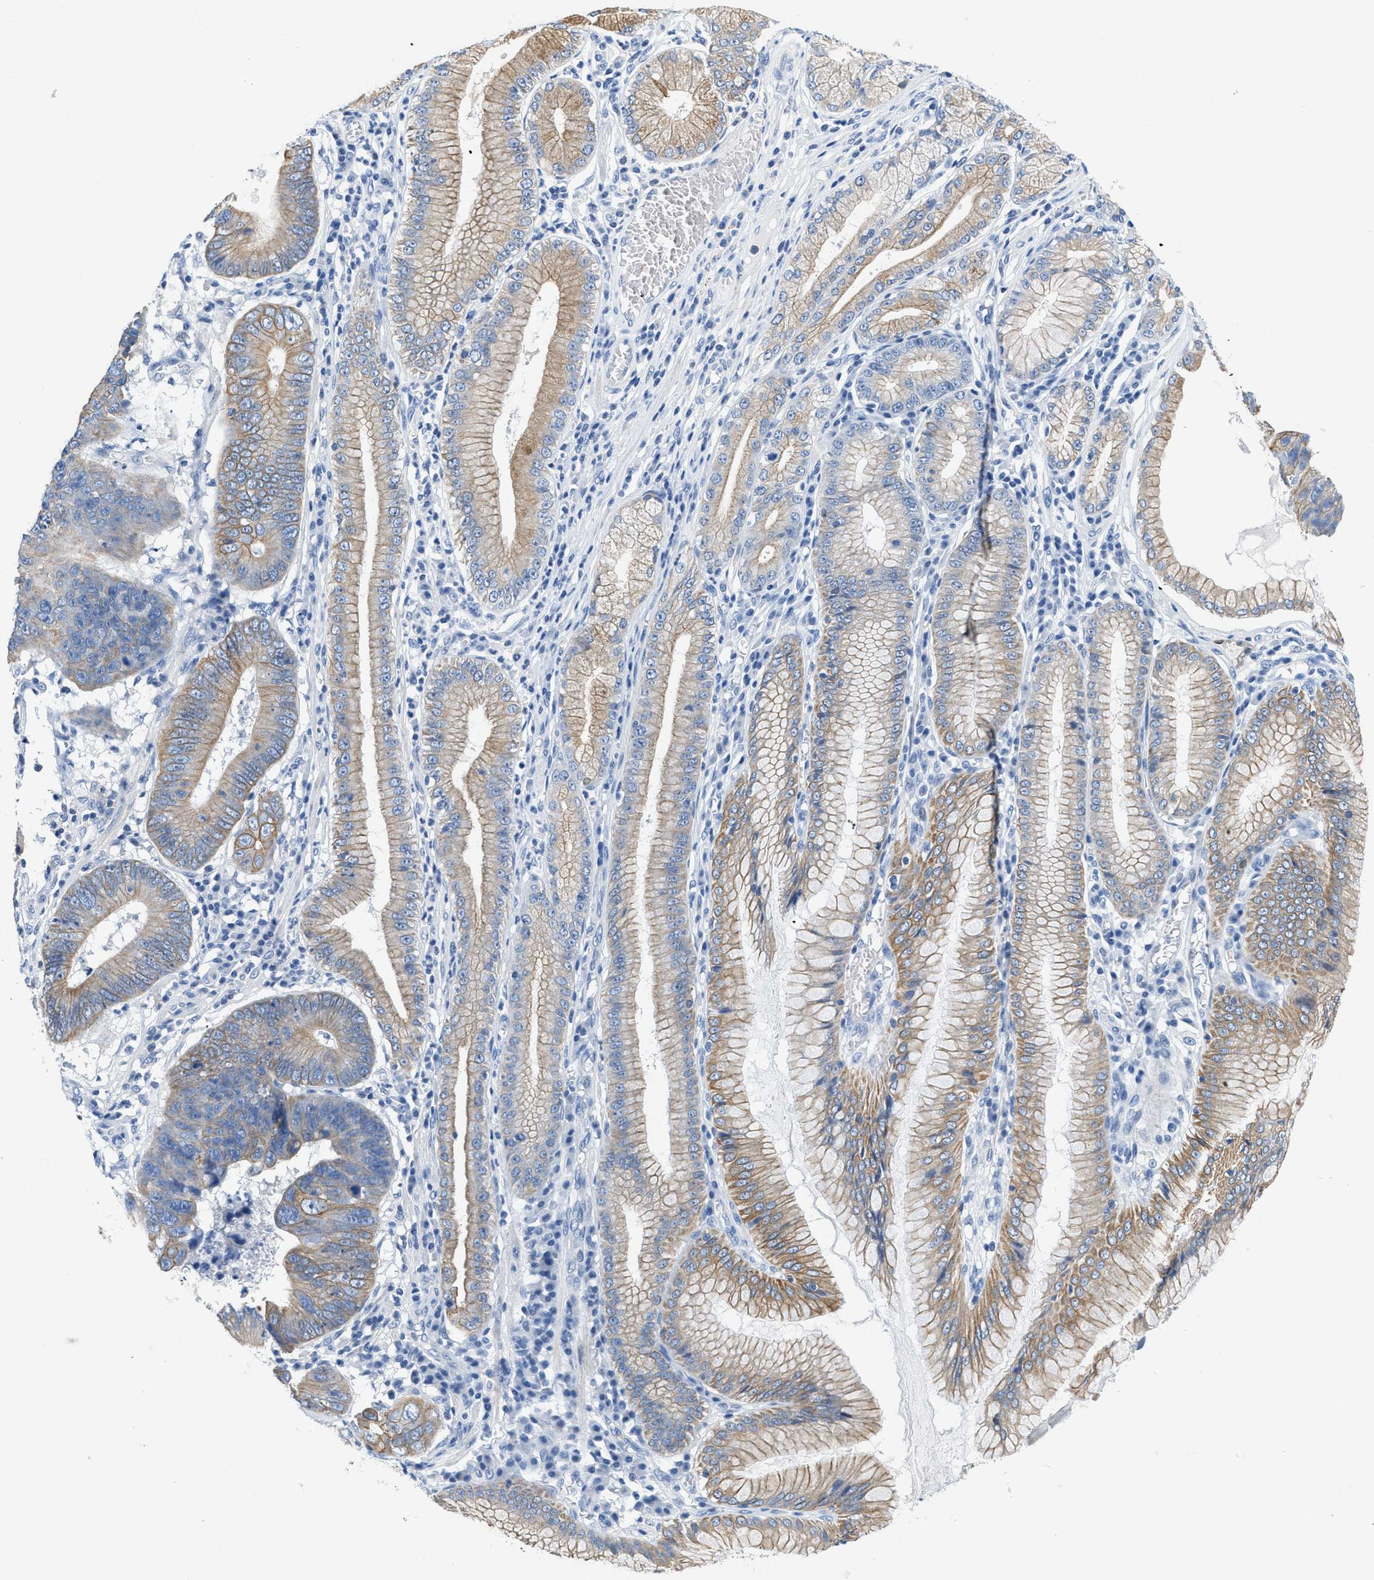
{"staining": {"intensity": "weak", "quantity": ">75%", "location": "cytoplasmic/membranous"}, "tissue": "stomach cancer", "cell_type": "Tumor cells", "image_type": "cancer", "snomed": [{"axis": "morphology", "description": "Adenocarcinoma, NOS"}, {"axis": "topography", "description": "Stomach"}], "caption": "Immunohistochemistry (IHC) photomicrograph of human stomach adenocarcinoma stained for a protein (brown), which exhibits low levels of weak cytoplasmic/membranous staining in approximately >75% of tumor cells.", "gene": "BPGM", "patient": {"sex": "male", "age": 59}}